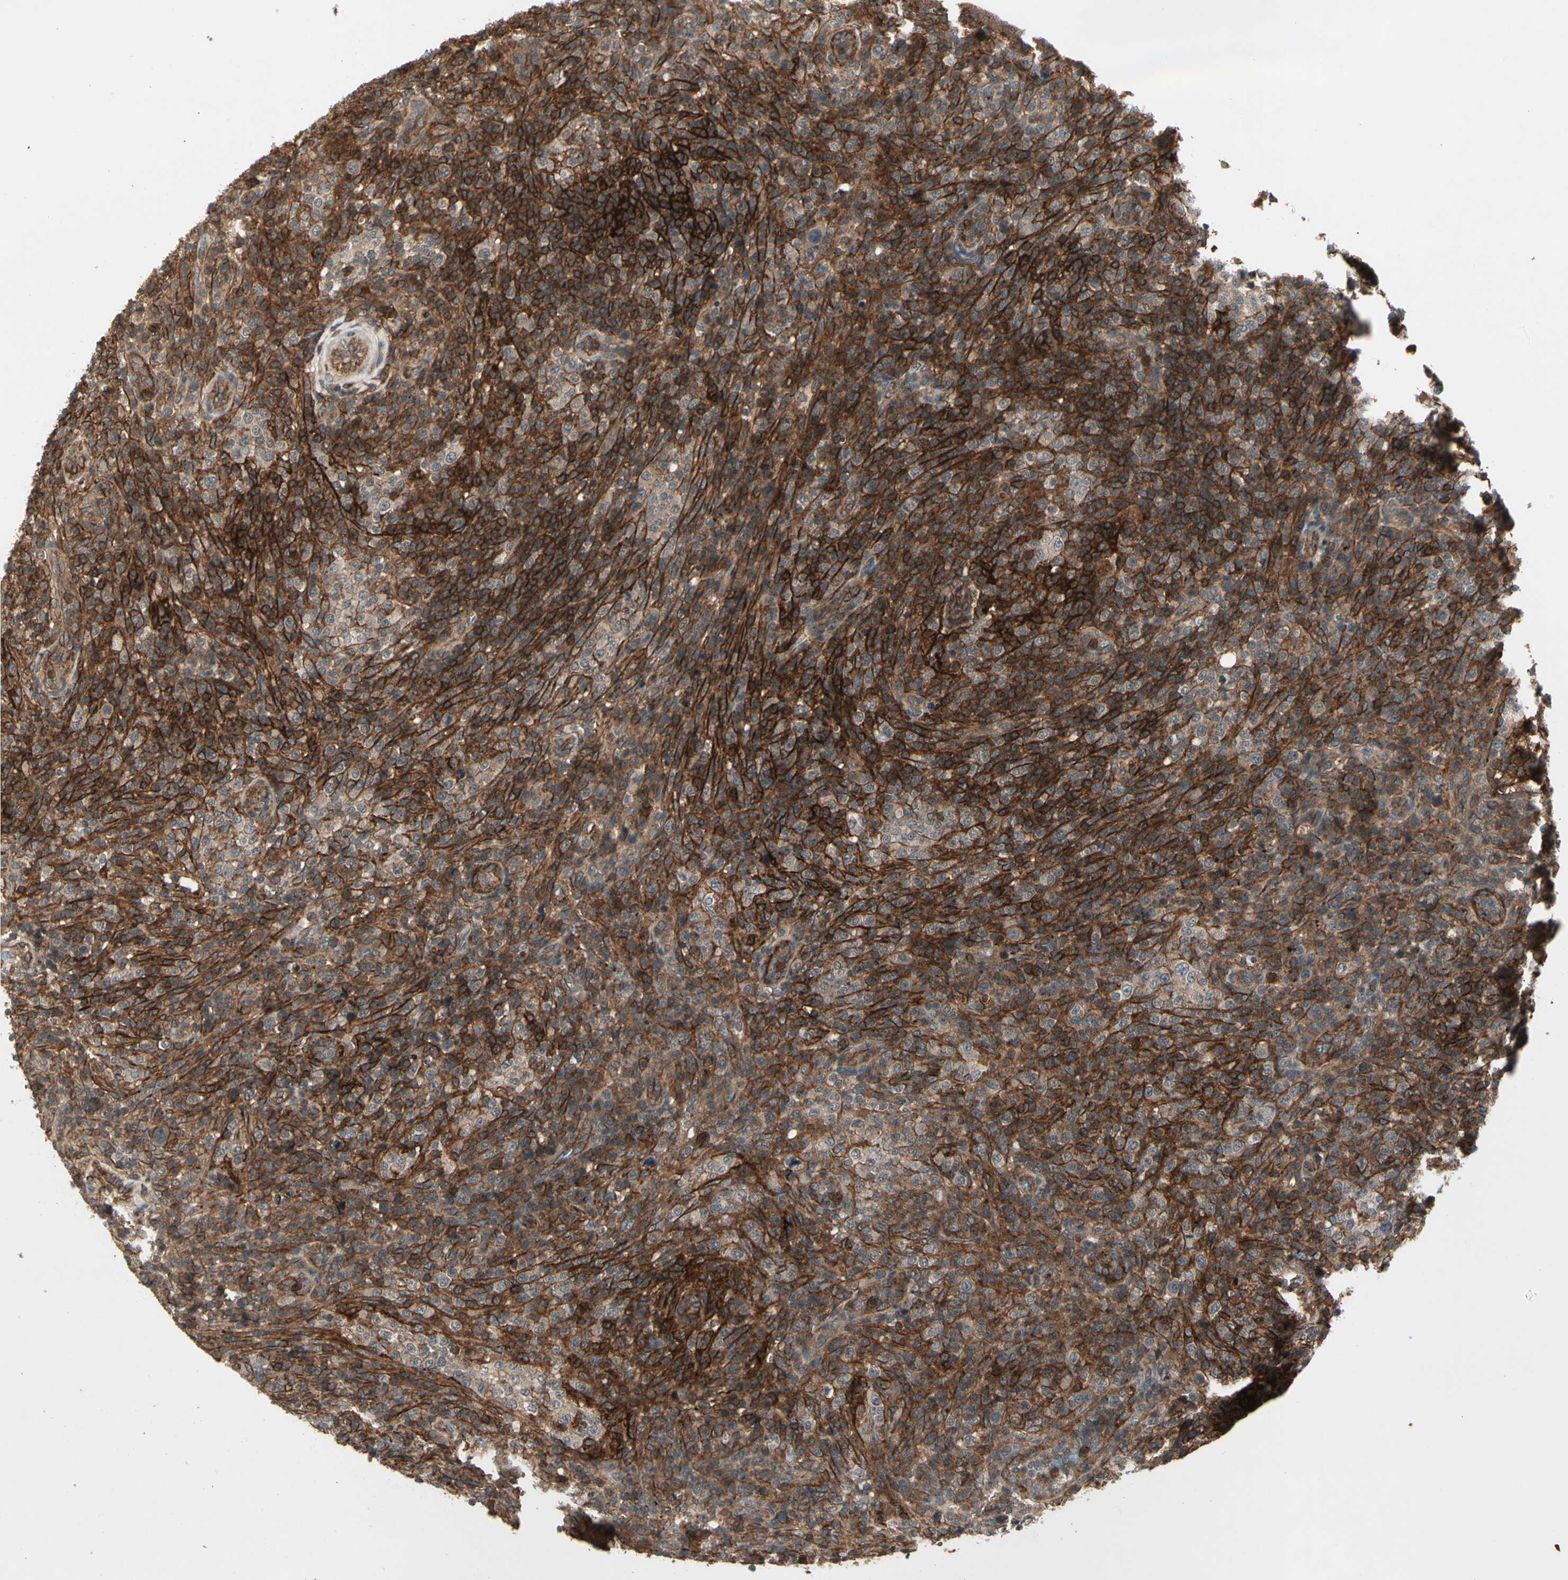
{"staining": {"intensity": "strong", "quantity": "<25%", "location": "cytoplasmic/membranous"}, "tissue": "lymphoma", "cell_type": "Tumor cells", "image_type": "cancer", "snomed": [{"axis": "morphology", "description": "Malignant lymphoma, non-Hodgkin's type, High grade"}, {"axis": "topography", "description": "Lymph node"}], "caption": "A micrograph of human lymphoma stained for a protein exhibits strong cytoplasmic/membranous brown staining in tumor cells.", "gene": "FLOT1", "patient": {"sex": "female", "age": 76}}